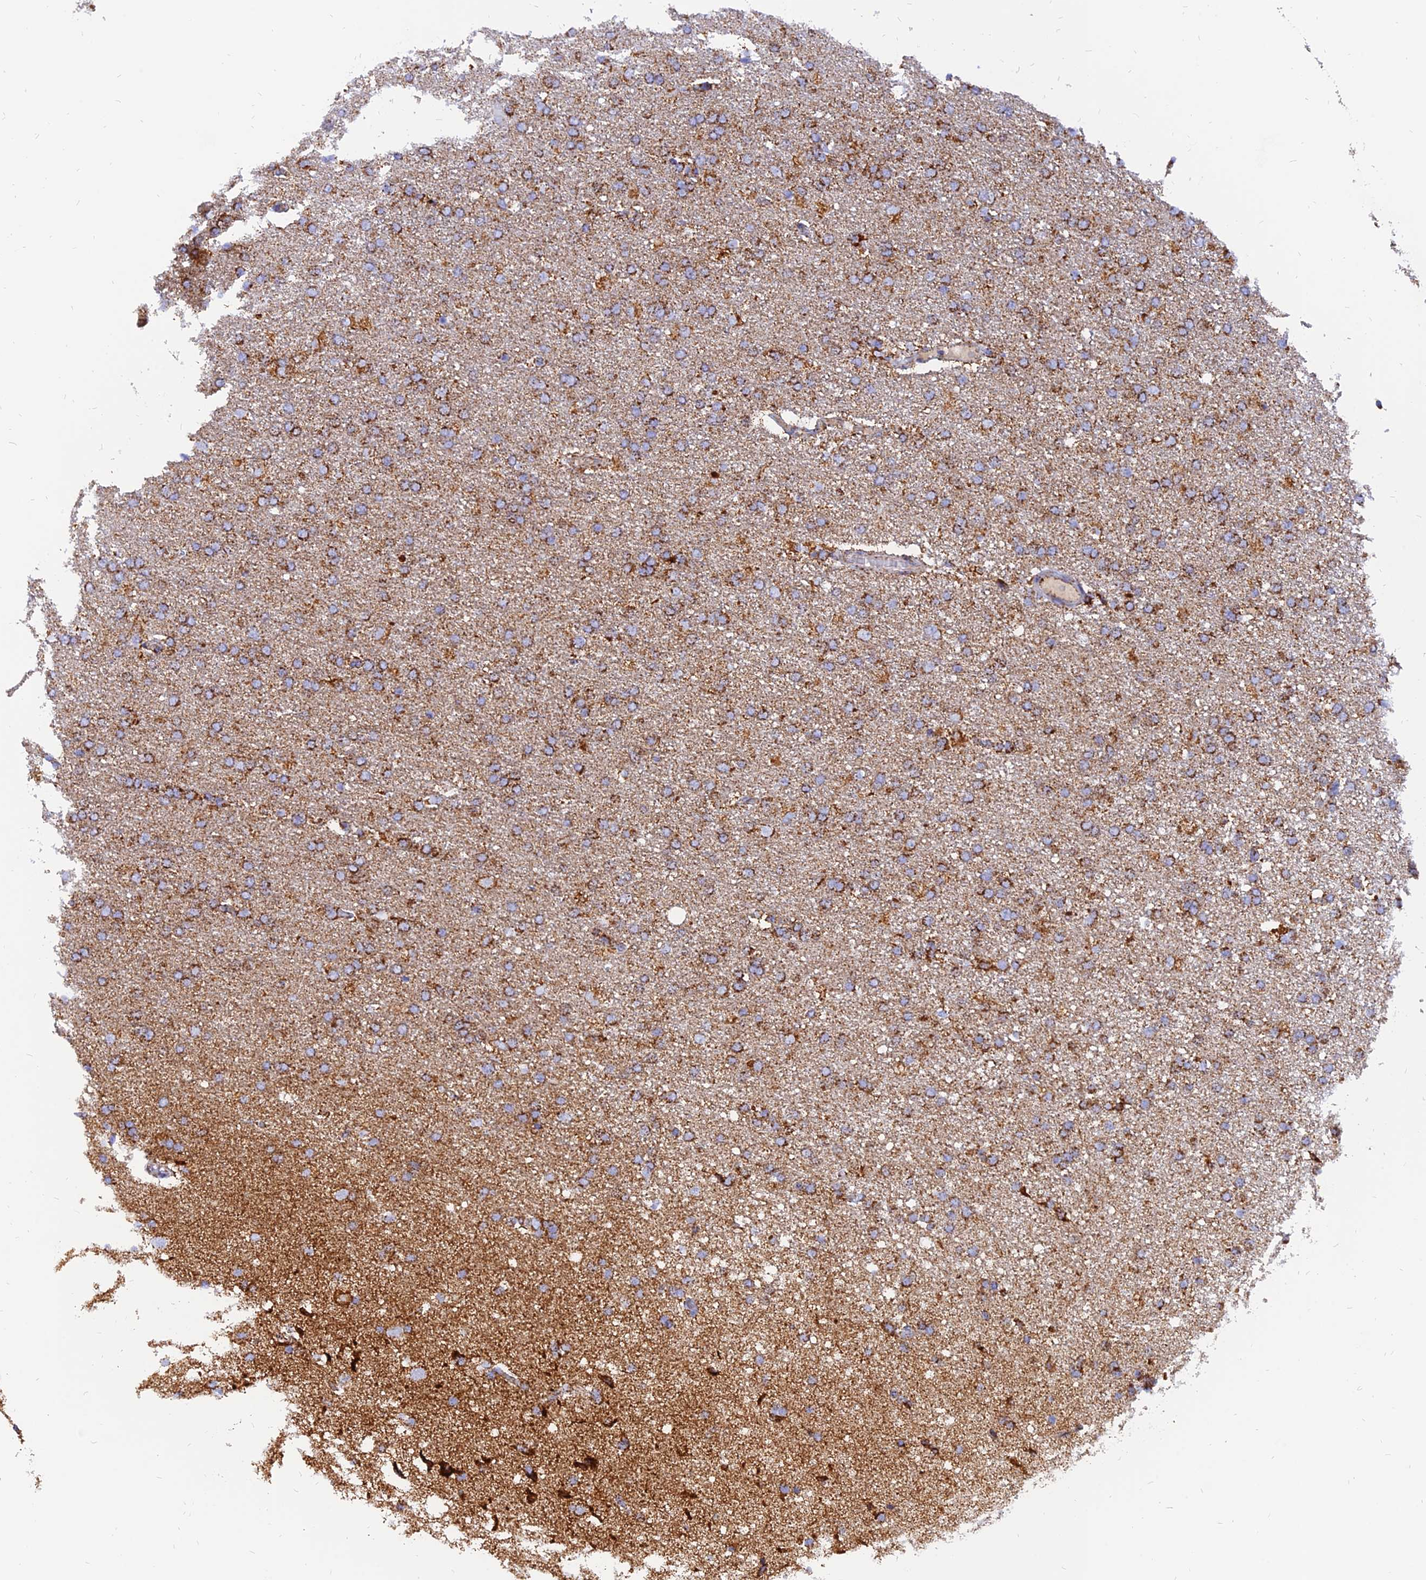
{"staining": {"intensity": "moderate", "quantity": ">75%", "location": "cytoplasmic/membranous"}, "tissue": "glioma", "cell_type": "Tumor cells", "image_type": "cancer", "snomed": [{"axis": "morphology", "description": "Glioma, malignant, High grade"}, {"axis": "topography", "description": "Brain"}], "caption": "Glioma tissue shows moderate cytoplasmic/membranous positivity in approximately >75% of tumor cells, visualized by immunohistochemistry.", "gene": "NDUFB6", "patient": {"sex": "male", "age": 72}}